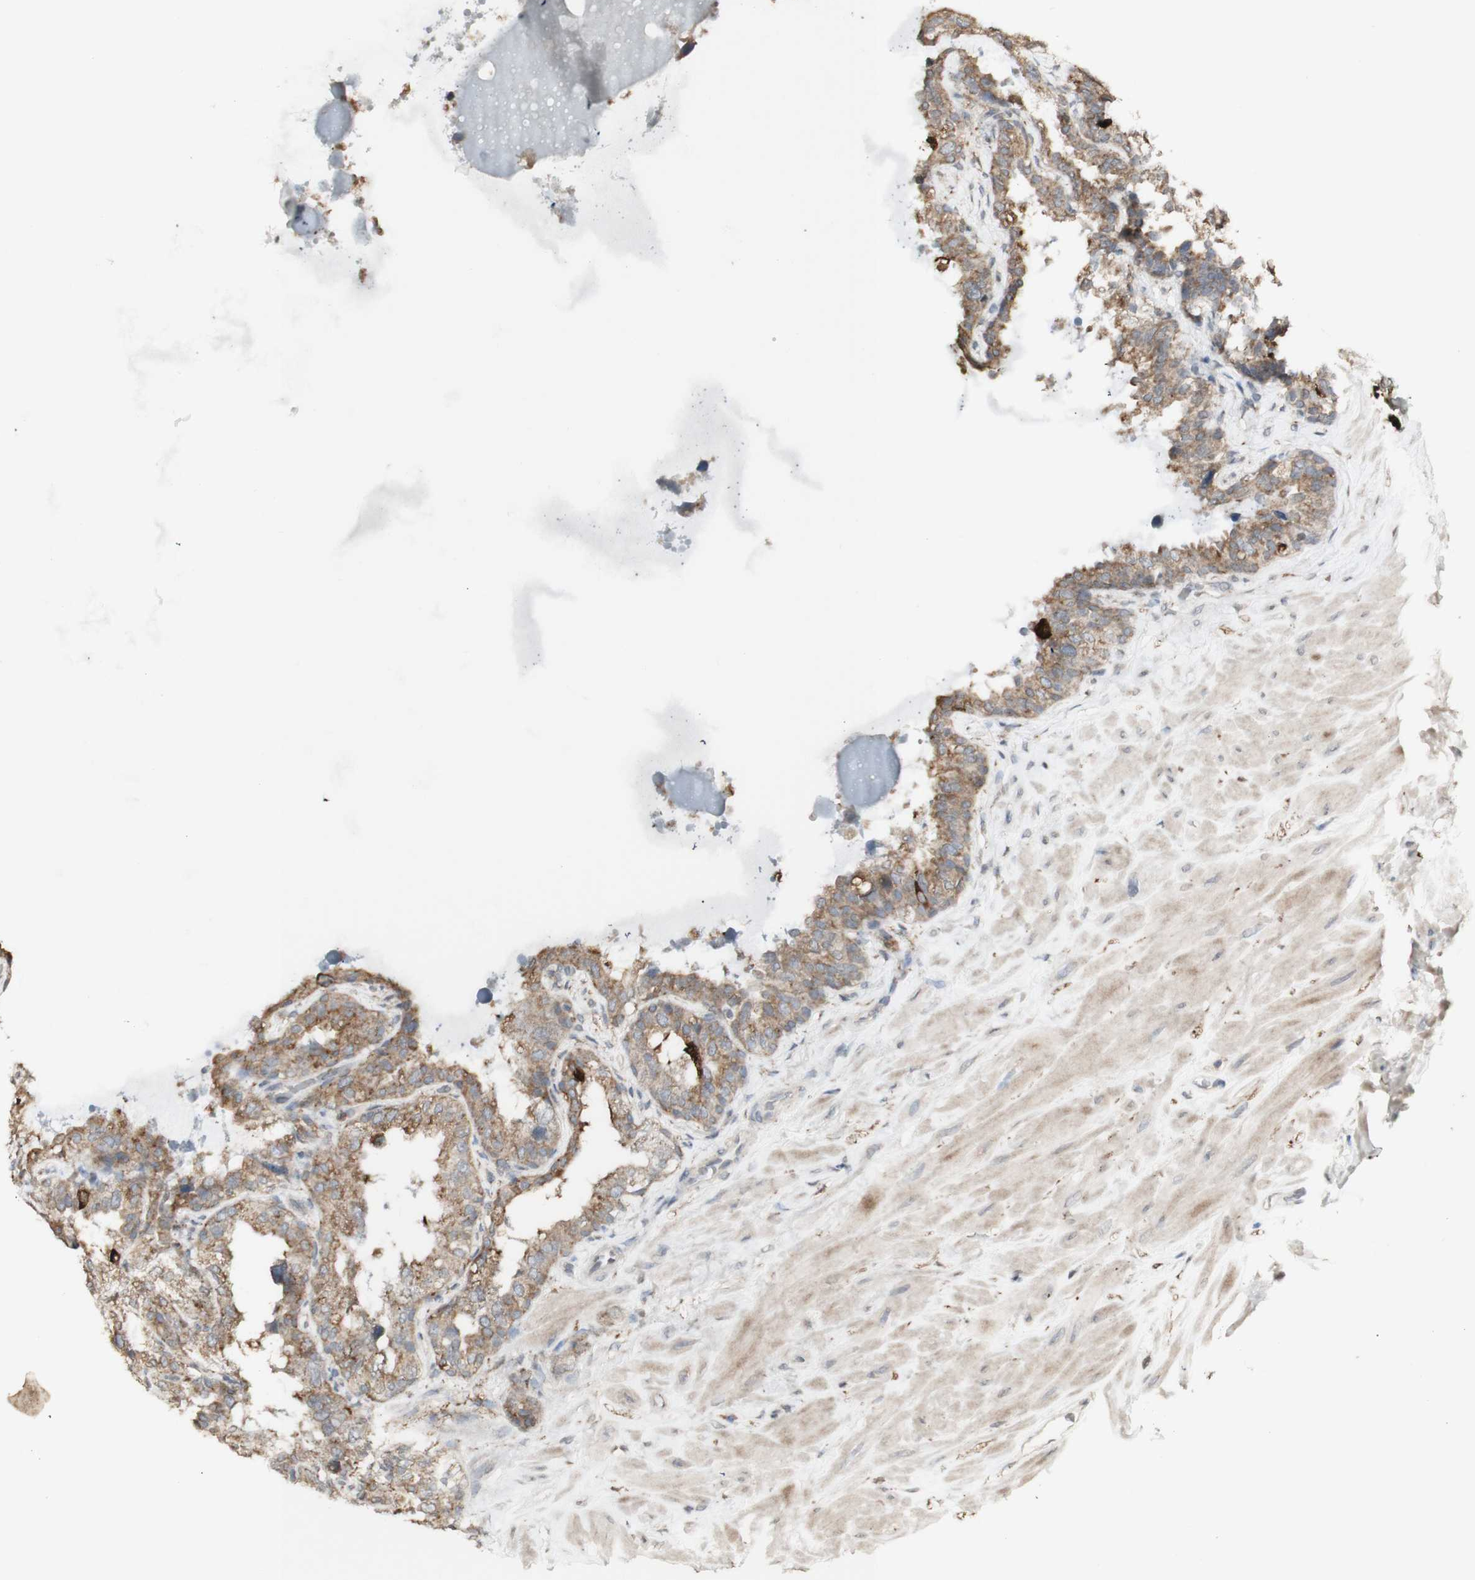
{"staining": {"intensity": "moderate", "quantity": ">75%", "location": "cytoplasmic/membranous"}, "tissue": "seminal vesicle", "cell_type": "Glandular cells", "image_type": "normal", "snomed": [{"axis": "morphology", "description": "Normal tissue, NOS"}, {"axis": "topography", "description": "Seminal veicle"}], "caption": "This image exhibits IHC staining of unremarkable seminal vesicle, with medium moderate cytoplasmic/membranous expression in about >75% of glandular cells.", "gene": "ATP6V1E1", "patient": {"sex": "male", "age": 68}}